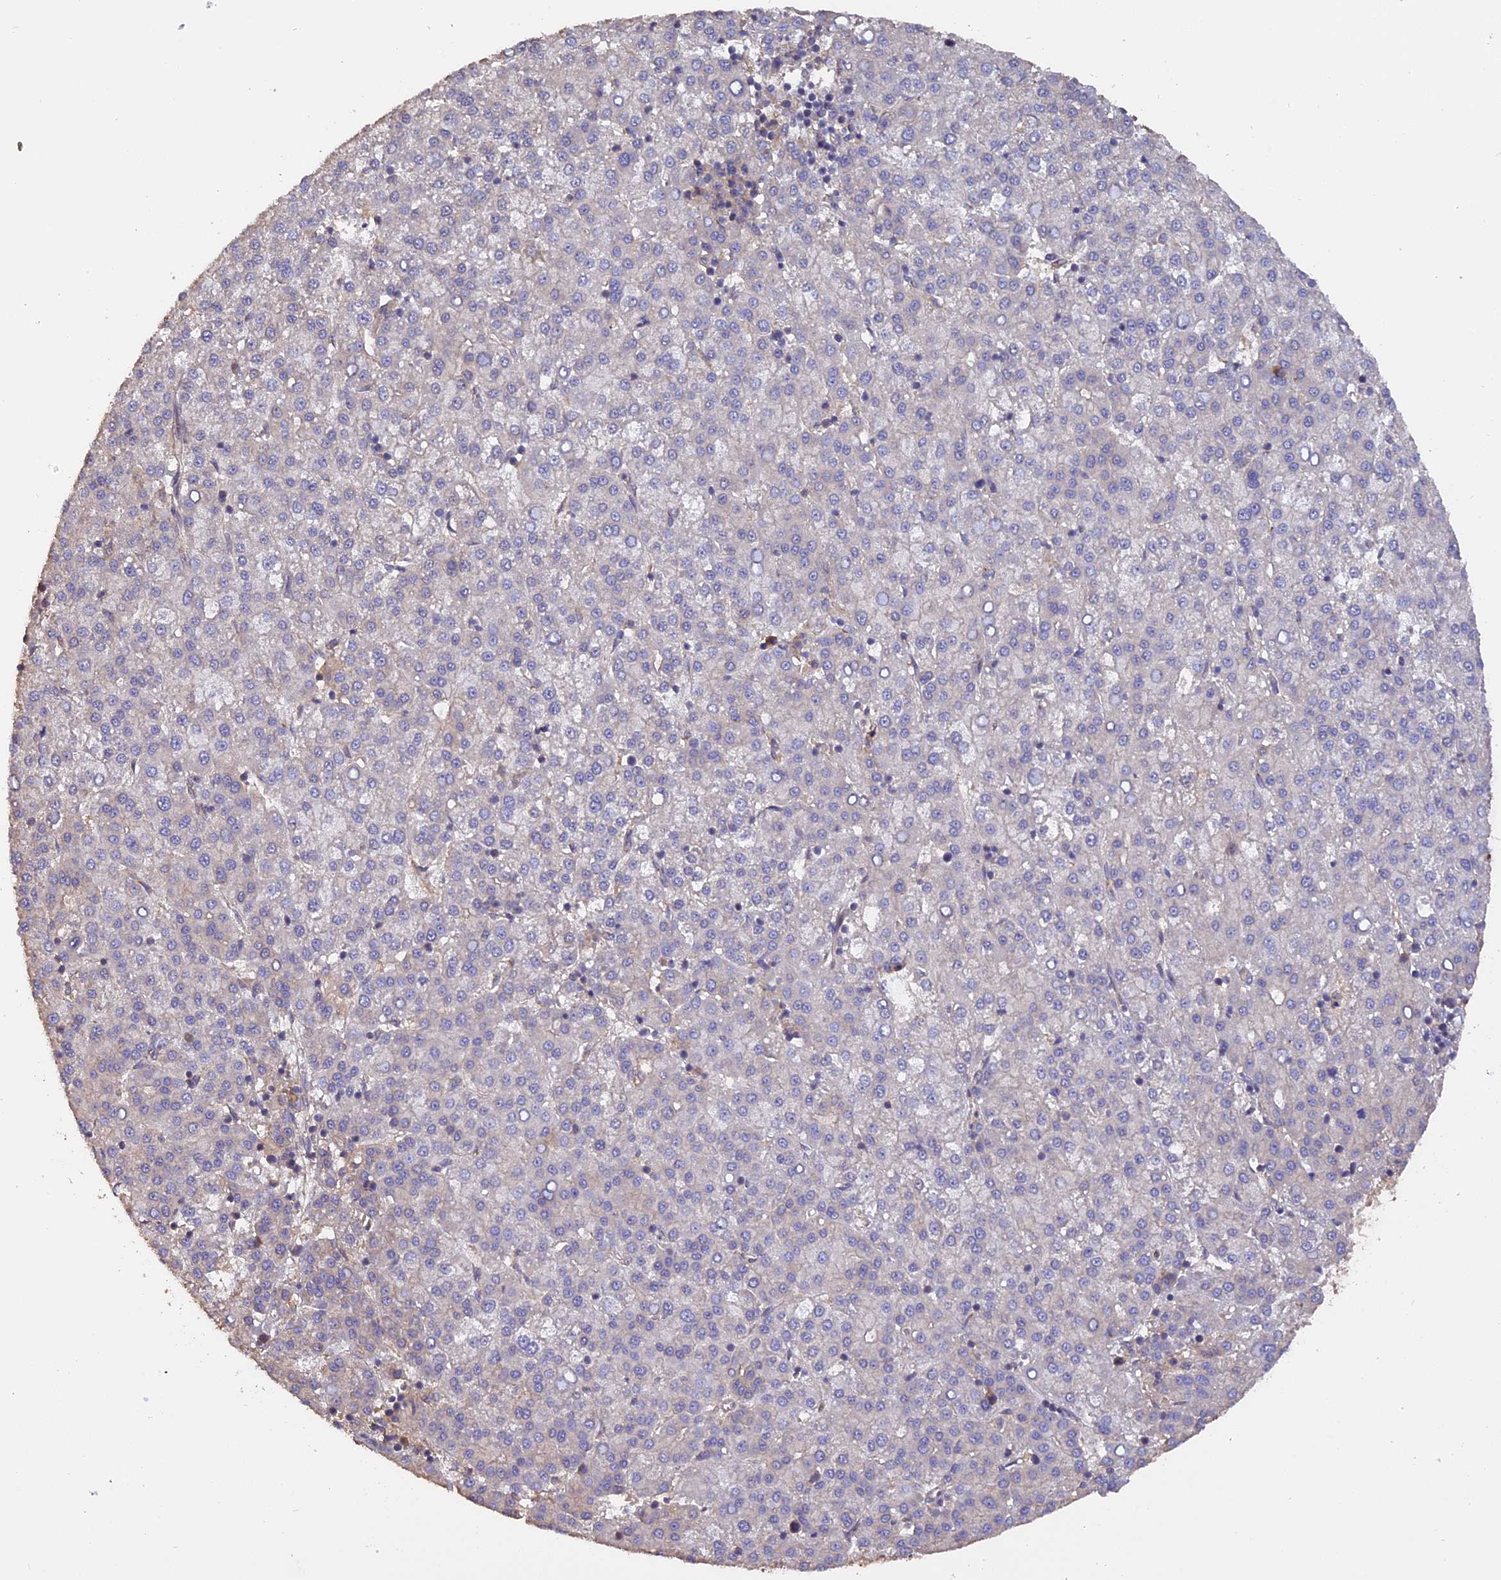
{"staining": {"intensity": "negative", "quantity": "none", "location": "none"}, "tissue": "liver cancer", "cell_type": "Tumor cells", "image_type": "cancer", "snomed": [{"axis": "morphology", "description": "Carcinoma, Hepatocellular, NOS"}, {"axis": "topography", "description": "Liver"}], "caption": "This is a photomicrograph of immunohistochemistry staining of liver hepatocellular carcinoma, which shows no expression in tumor cells. Nuclei are stained in blue.", "gene": "RASAL1", "patient": {"sex": "female", "age": 58}}